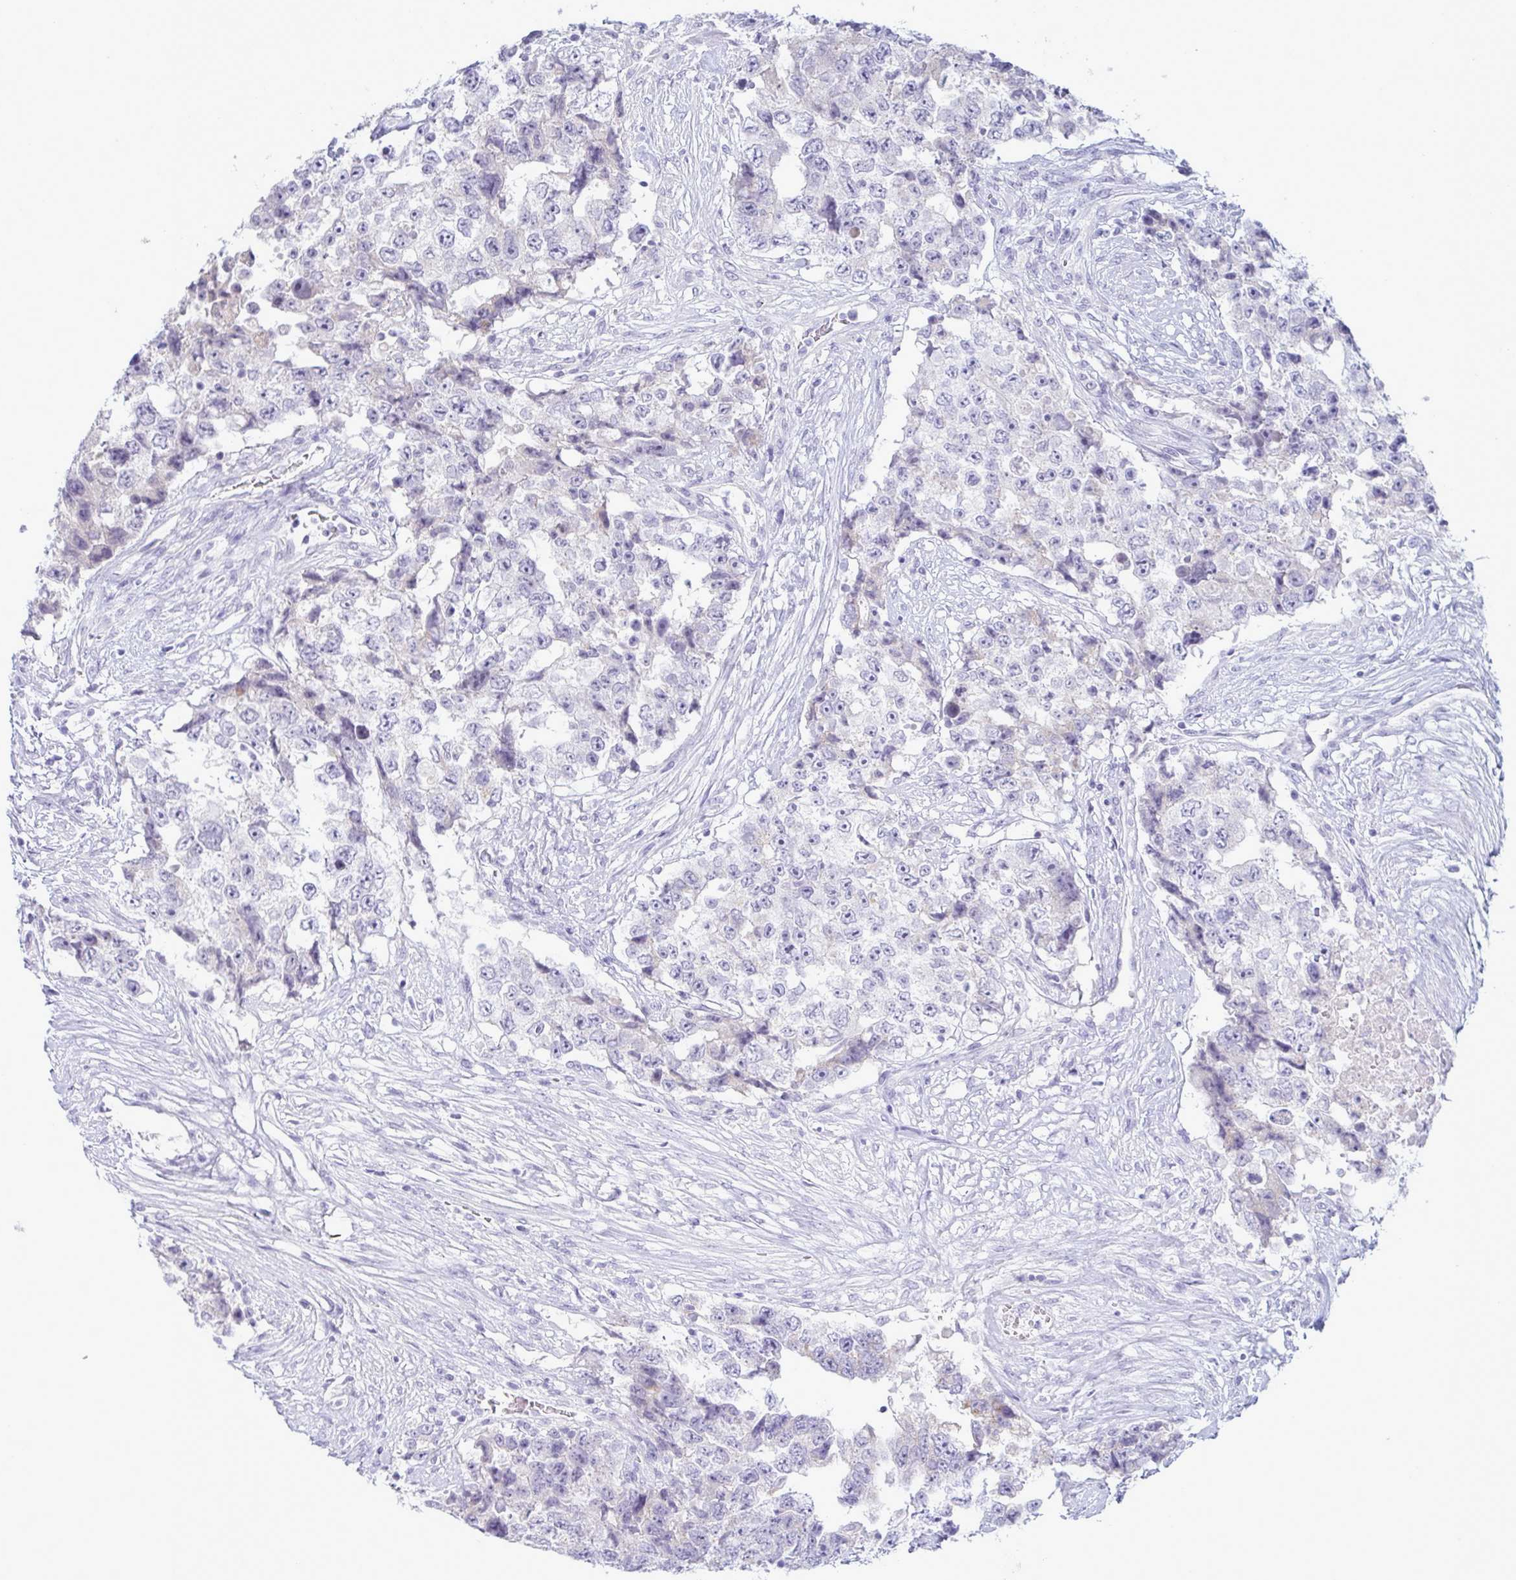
{"staining": {"intensity": "negative", "quantity": "none", "location": "none"}, "tissue": "testis cancer", "cell_type": "Tumor cells", "image_type": "cancer", "snomed": [{"axis": "morphology", "description": "Carcinoma, Embryonal, NOS"}, {"axis": "topography", "description": "Testis"}], "caption": "This is an immunohistochemistry (IHC) image of human embryonal carcinoma (testis). There is no positivity in tumor cells.", "gene": "TENT5D", "patient": {"sex": "male", "age": 24}}